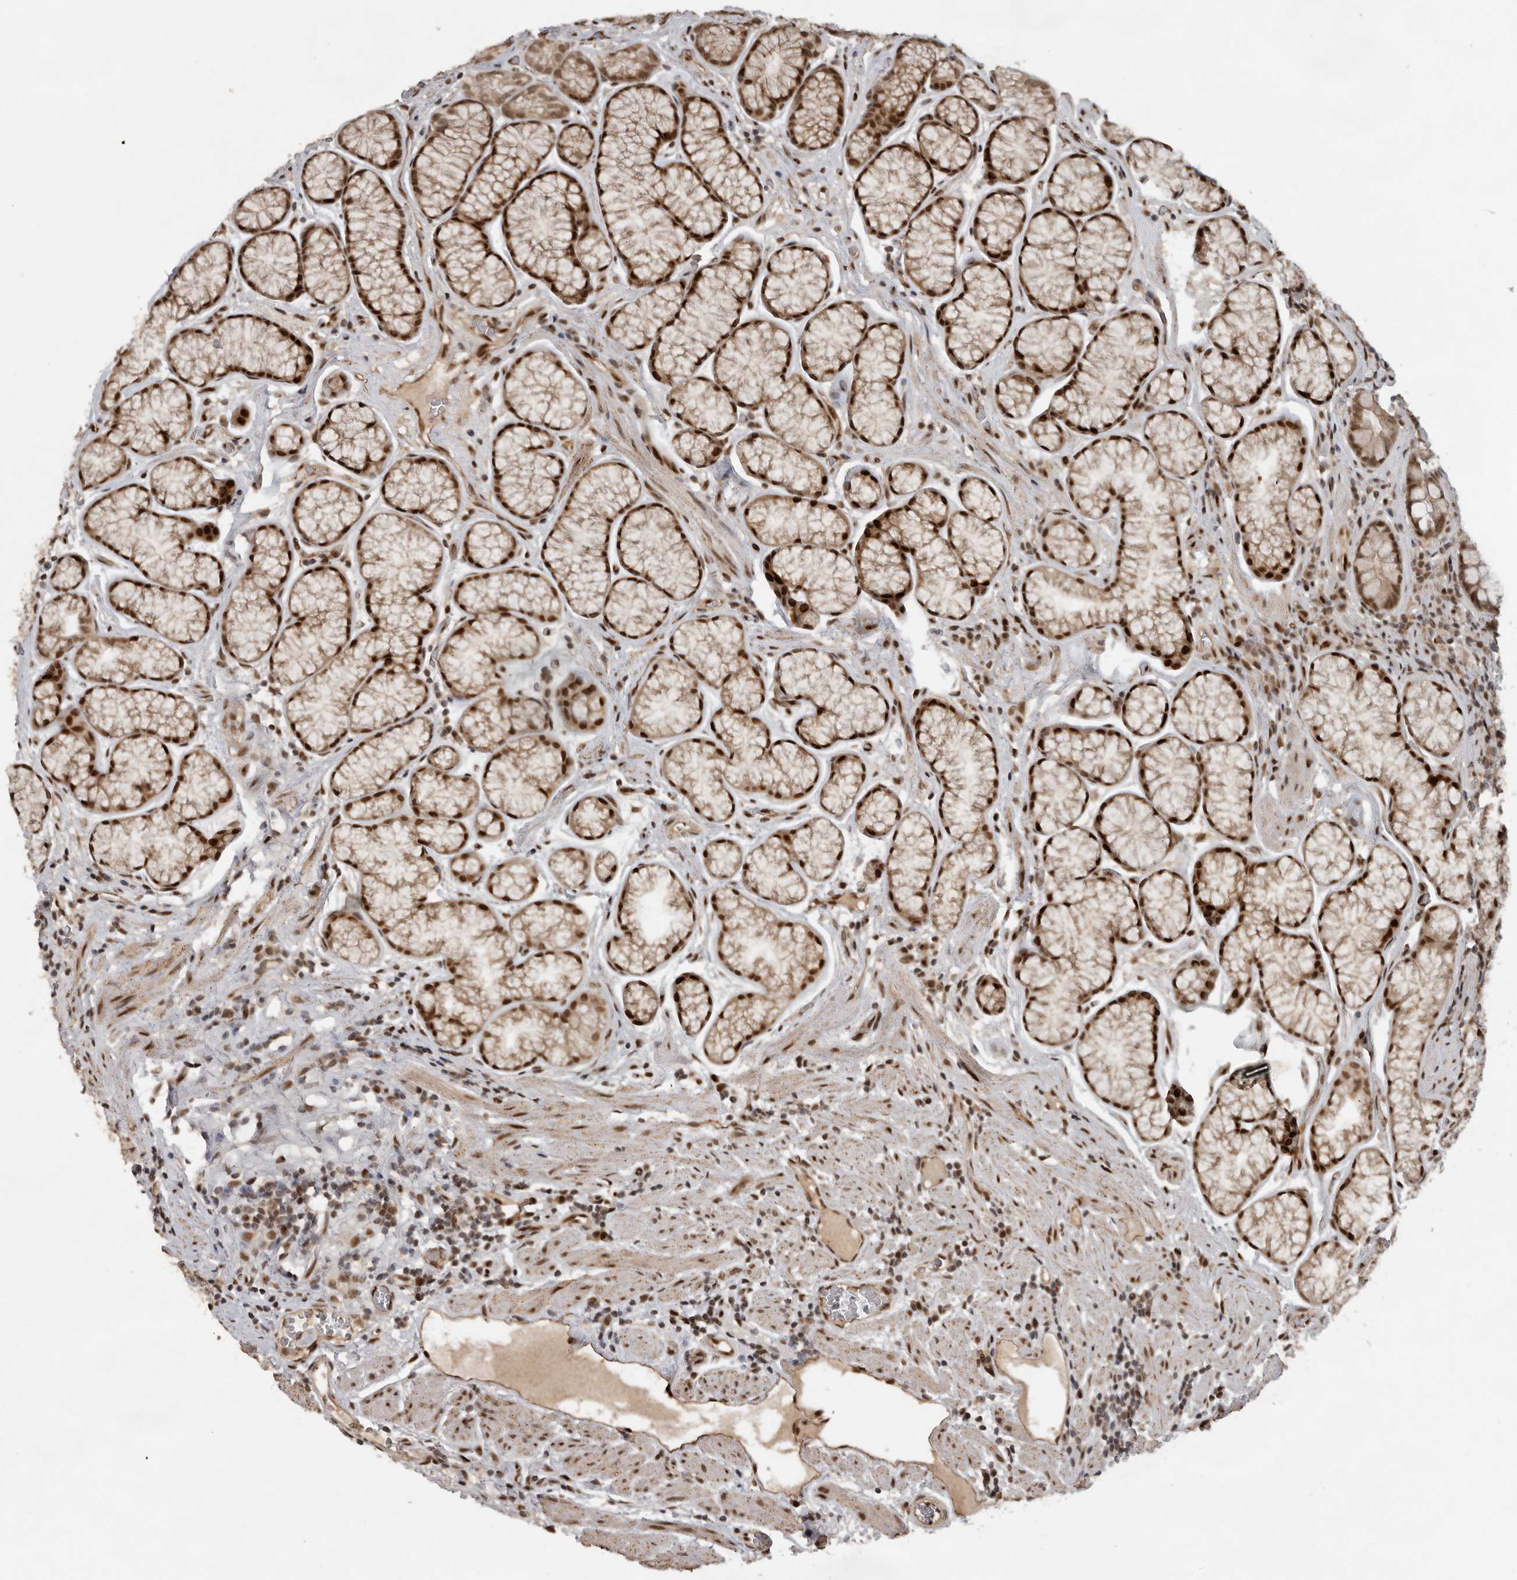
{"staining": {"intensity": "moderate", "quantity": ">75%", "location": "nuclear"}, "tissue": "stomach", "cell_type": "Glandular cells", "image_type": "normal", "snomed": [{"axis": "morphology", "description": "Normal tissue, NOS"}, {"axis": "topography", "description": "Stomach"}], "caption": "Unremarkable stomach was stained to show a protein in brown. There is medium levels of moderate nuclear positivity in about >75% of glandular cells. The protein is shown in brown color, while the nuclei are stained blue.", "gene": "CDC27", "patient": {"sex": "male", "age": 42}}